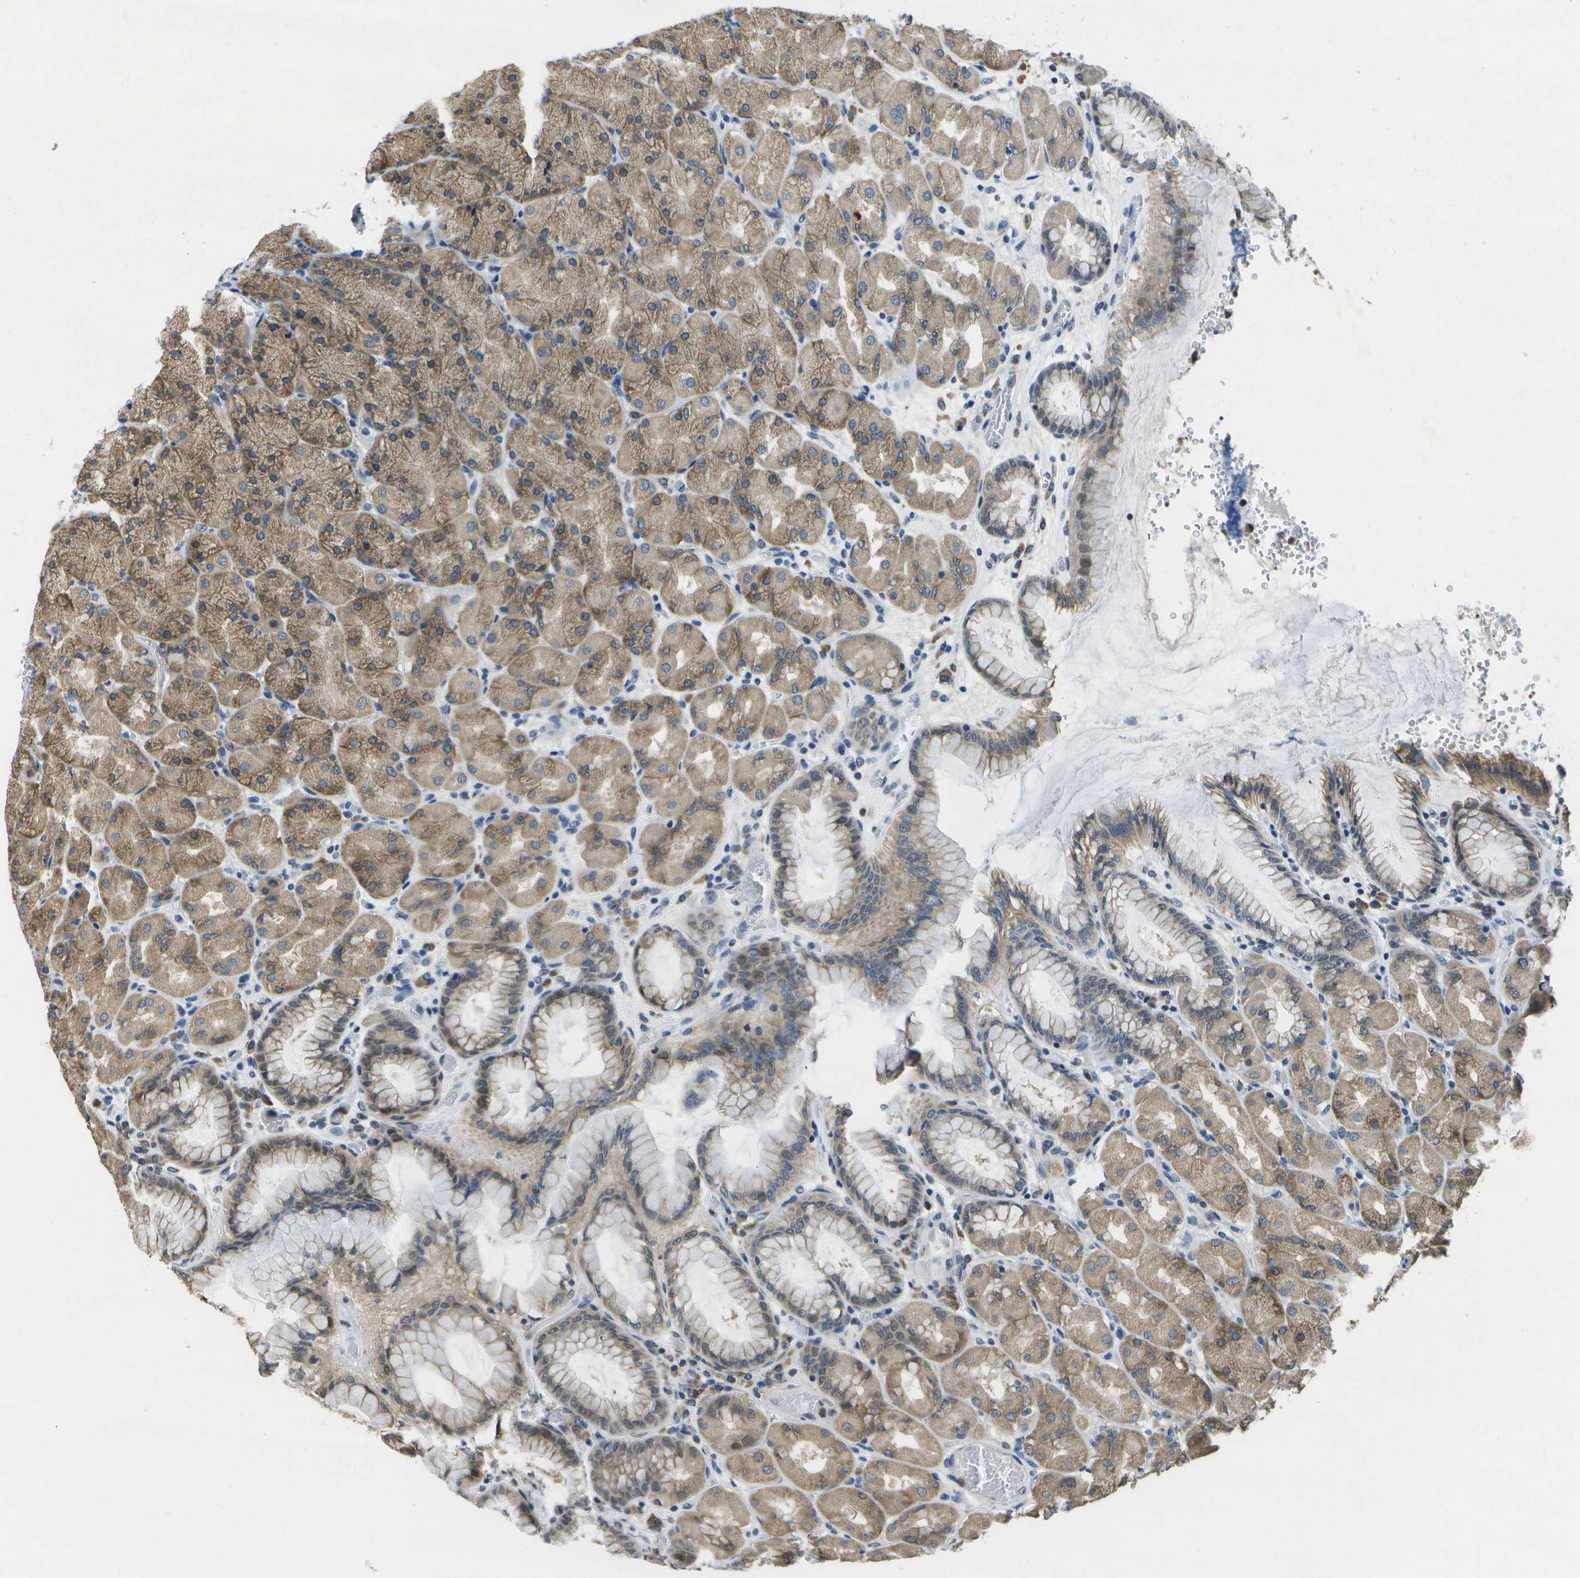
{"staining": {"intensity": "moderate", "quantity": ">75%", "location": "cytoplasmic/membranous"}, "tissue": "stomach", "cell_type": "Glandular cells", "image_type": "normal", "snomed": [{"axis": "morphology", "description": "Normal tissue, NOS"}, {"axis": "topography", "description": "Stomach, upper"}], "caption": "Protein expression analysis of unremarkable human stomach reveals moderate cytoplasmic/membranous staining in about >75% of glandular cells. (DAB IHC with brightfield microscopy, high magnification).", "gene": "DSE", "patient": {"sex": "female", "age": 56}}